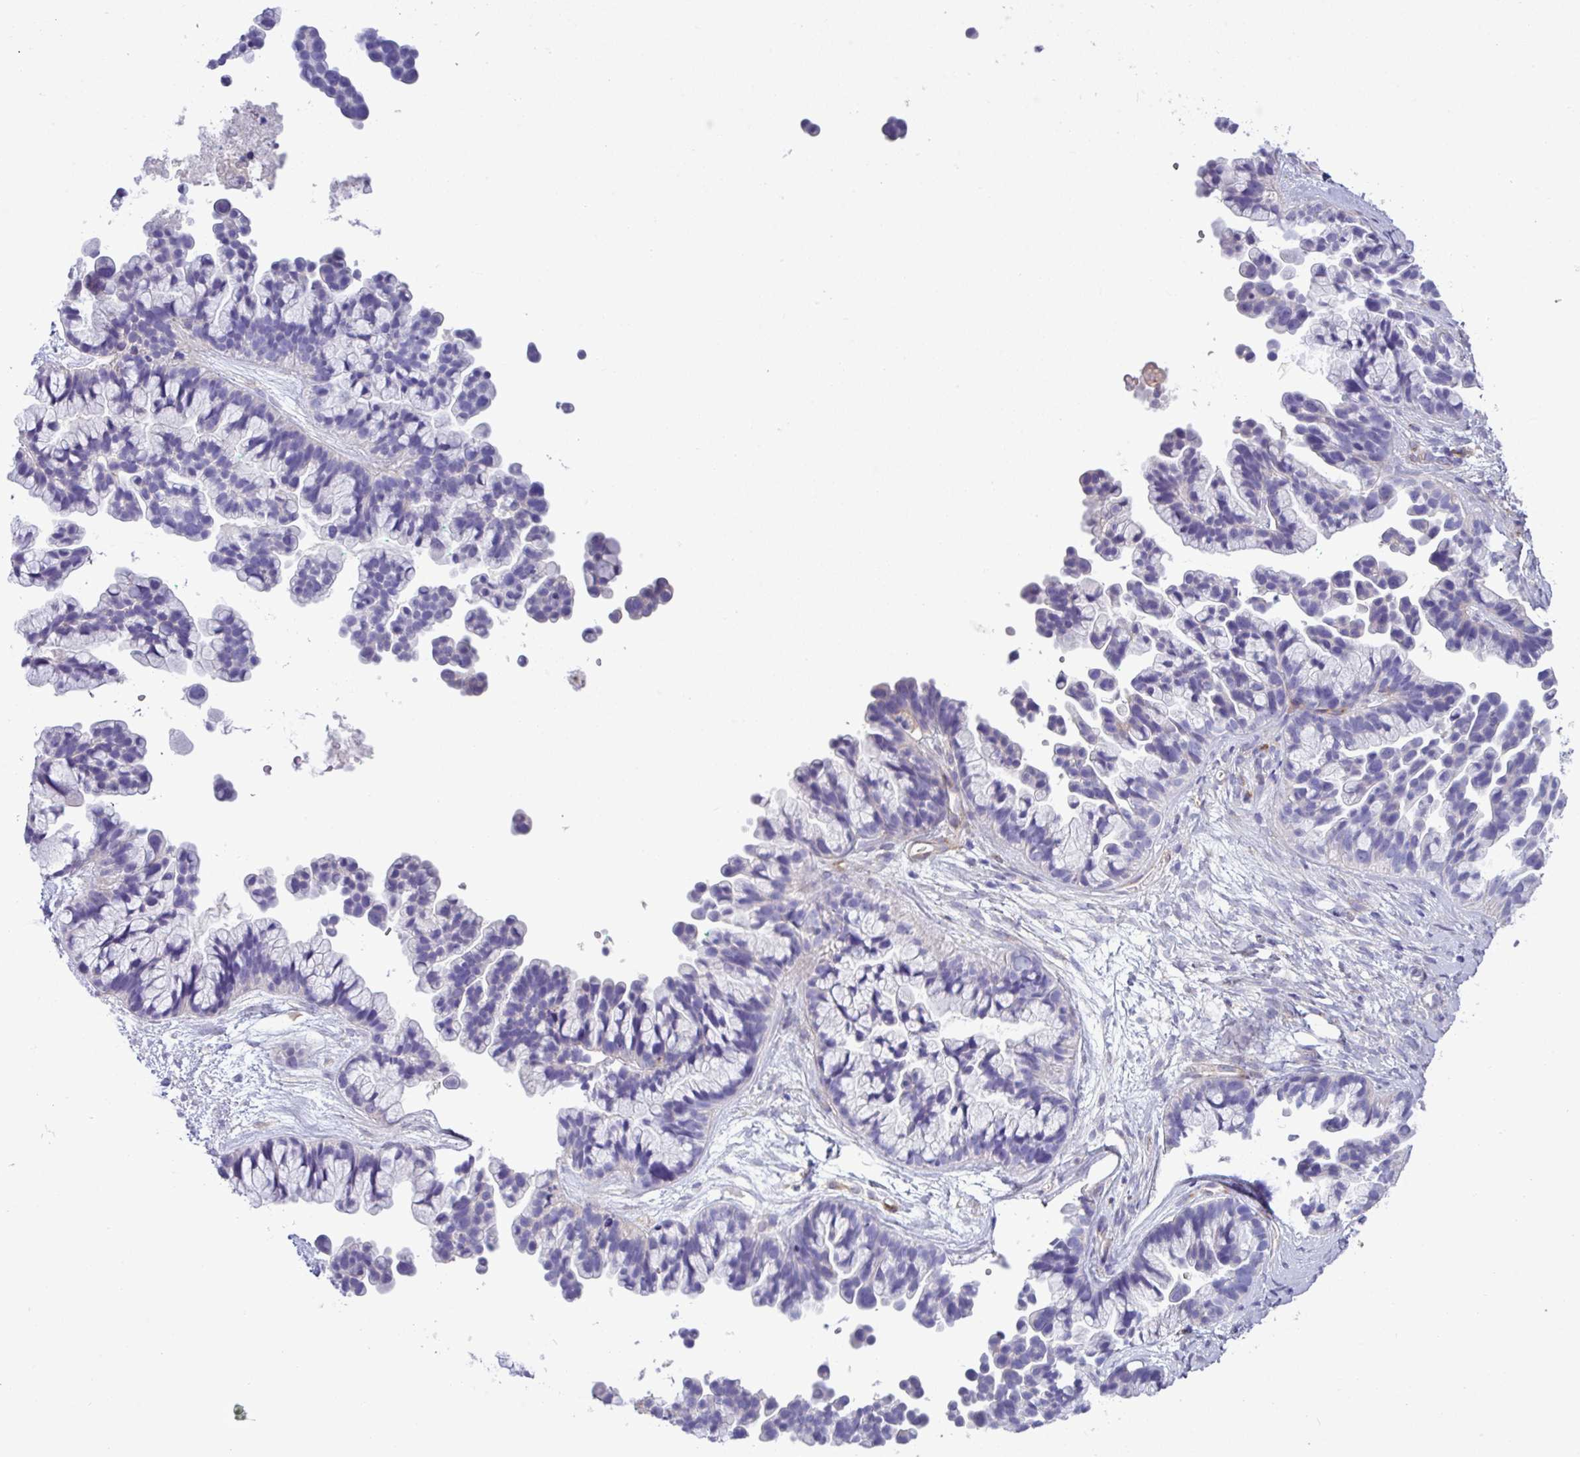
{"staining": {"intensity": "negative", "quantity": "none", "location": "none"}, "tissue": "ovarian cancer", "cell_type": "Tumor cells", "image_type": "cancer", "snomed": [{"axis": "morphology", "description": "Cystadenocarcinoma, serous, NOS"}, {"axis": "topography", "description": "Ovary"}], "caption": "High power microscopy micrograph of an immunohistochemistry photomicrograph of ovarian cancer (serous cystadenocarcinoma), revealing no significant expression in tumor cells.", "gene": "KIRREL3", "patient": {"sex": "female", "age": 56}}